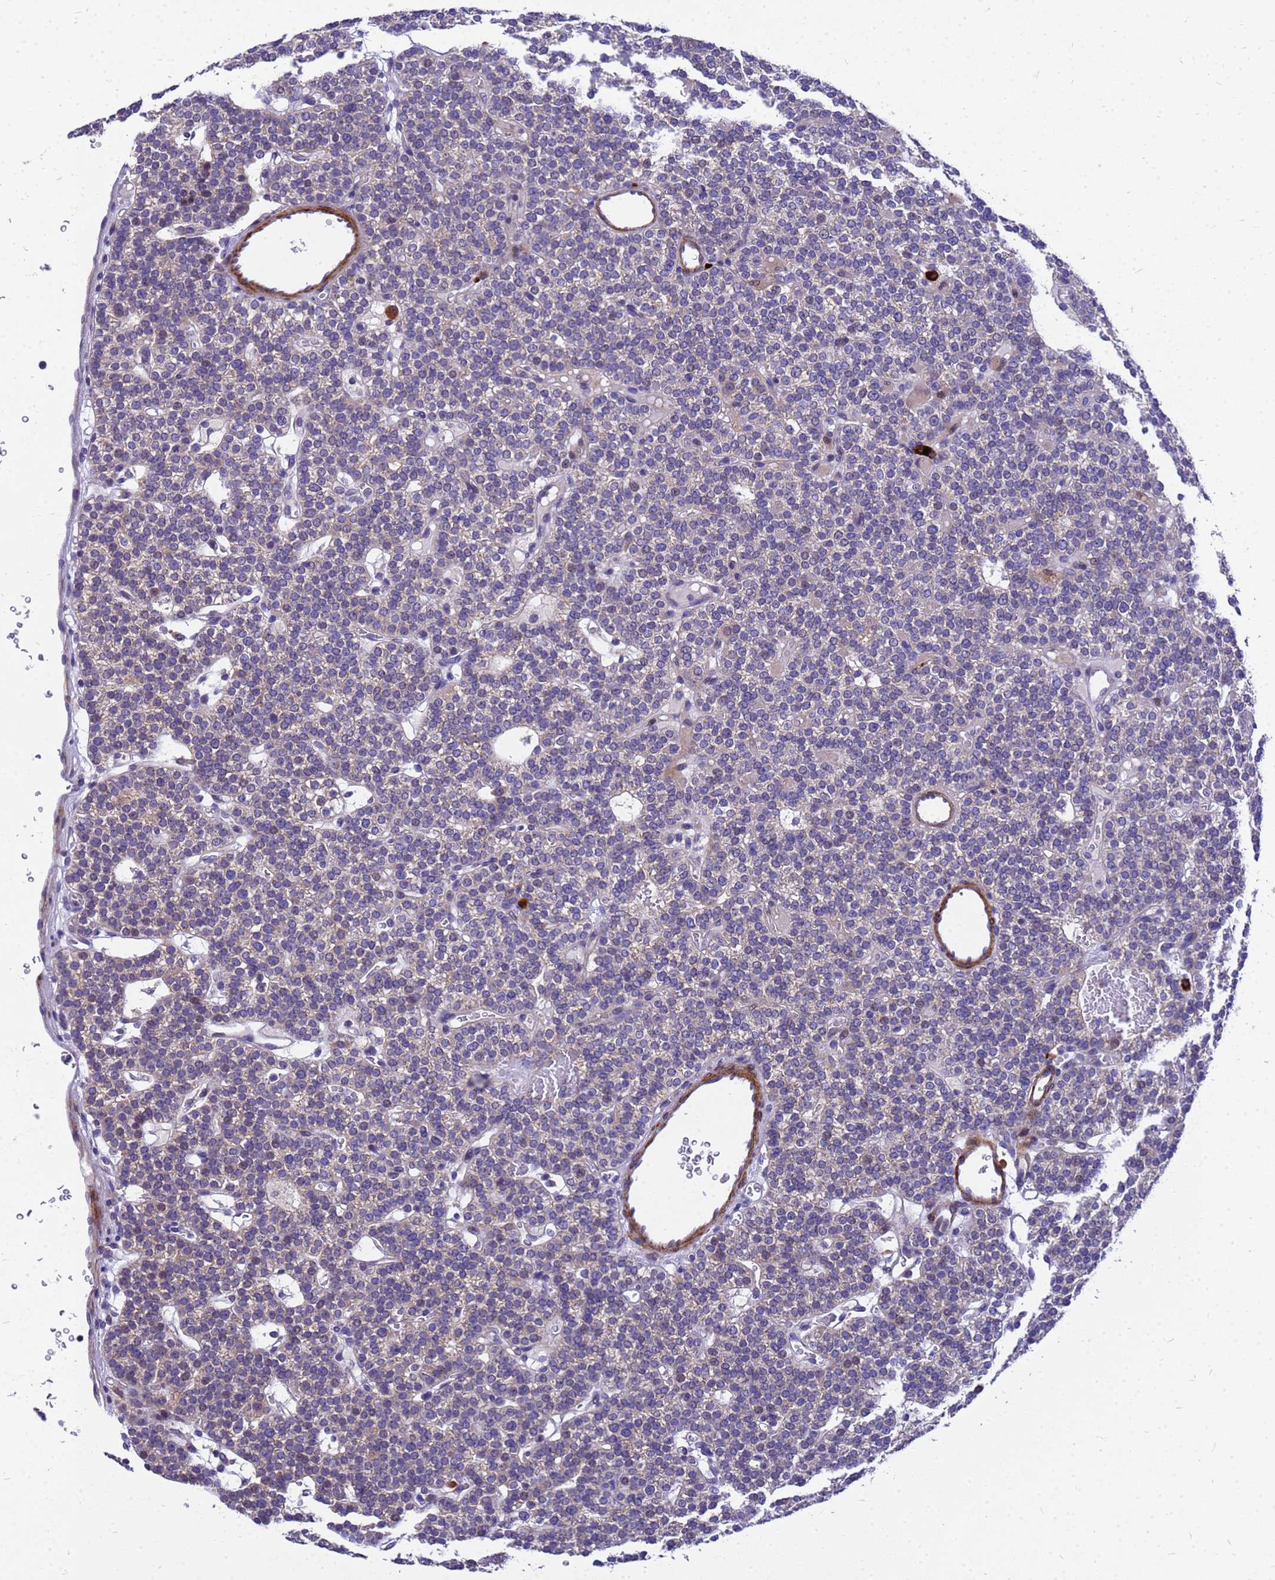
{"staining": {"intensity": "negative", "quantity": "none", "location": "none"}, "tissue": "parathyroid gland", "cell_type": "Glandular cells", "image_type": "normal", "snomed": [{"axis": "morphology", "description": "Normal tissue, NOS"}, {"axis": "topography", "description": "Parathyroid gland"}], "caption": "This photomicrograph is of benign parathyroid gland stained with immunohistochemistry to label a protein in brown with the nuclei are counter-stained blue. There is no positivity in glandular cells.", "gene": "POP7", "patient": {"sex": "male", "age": 83}}